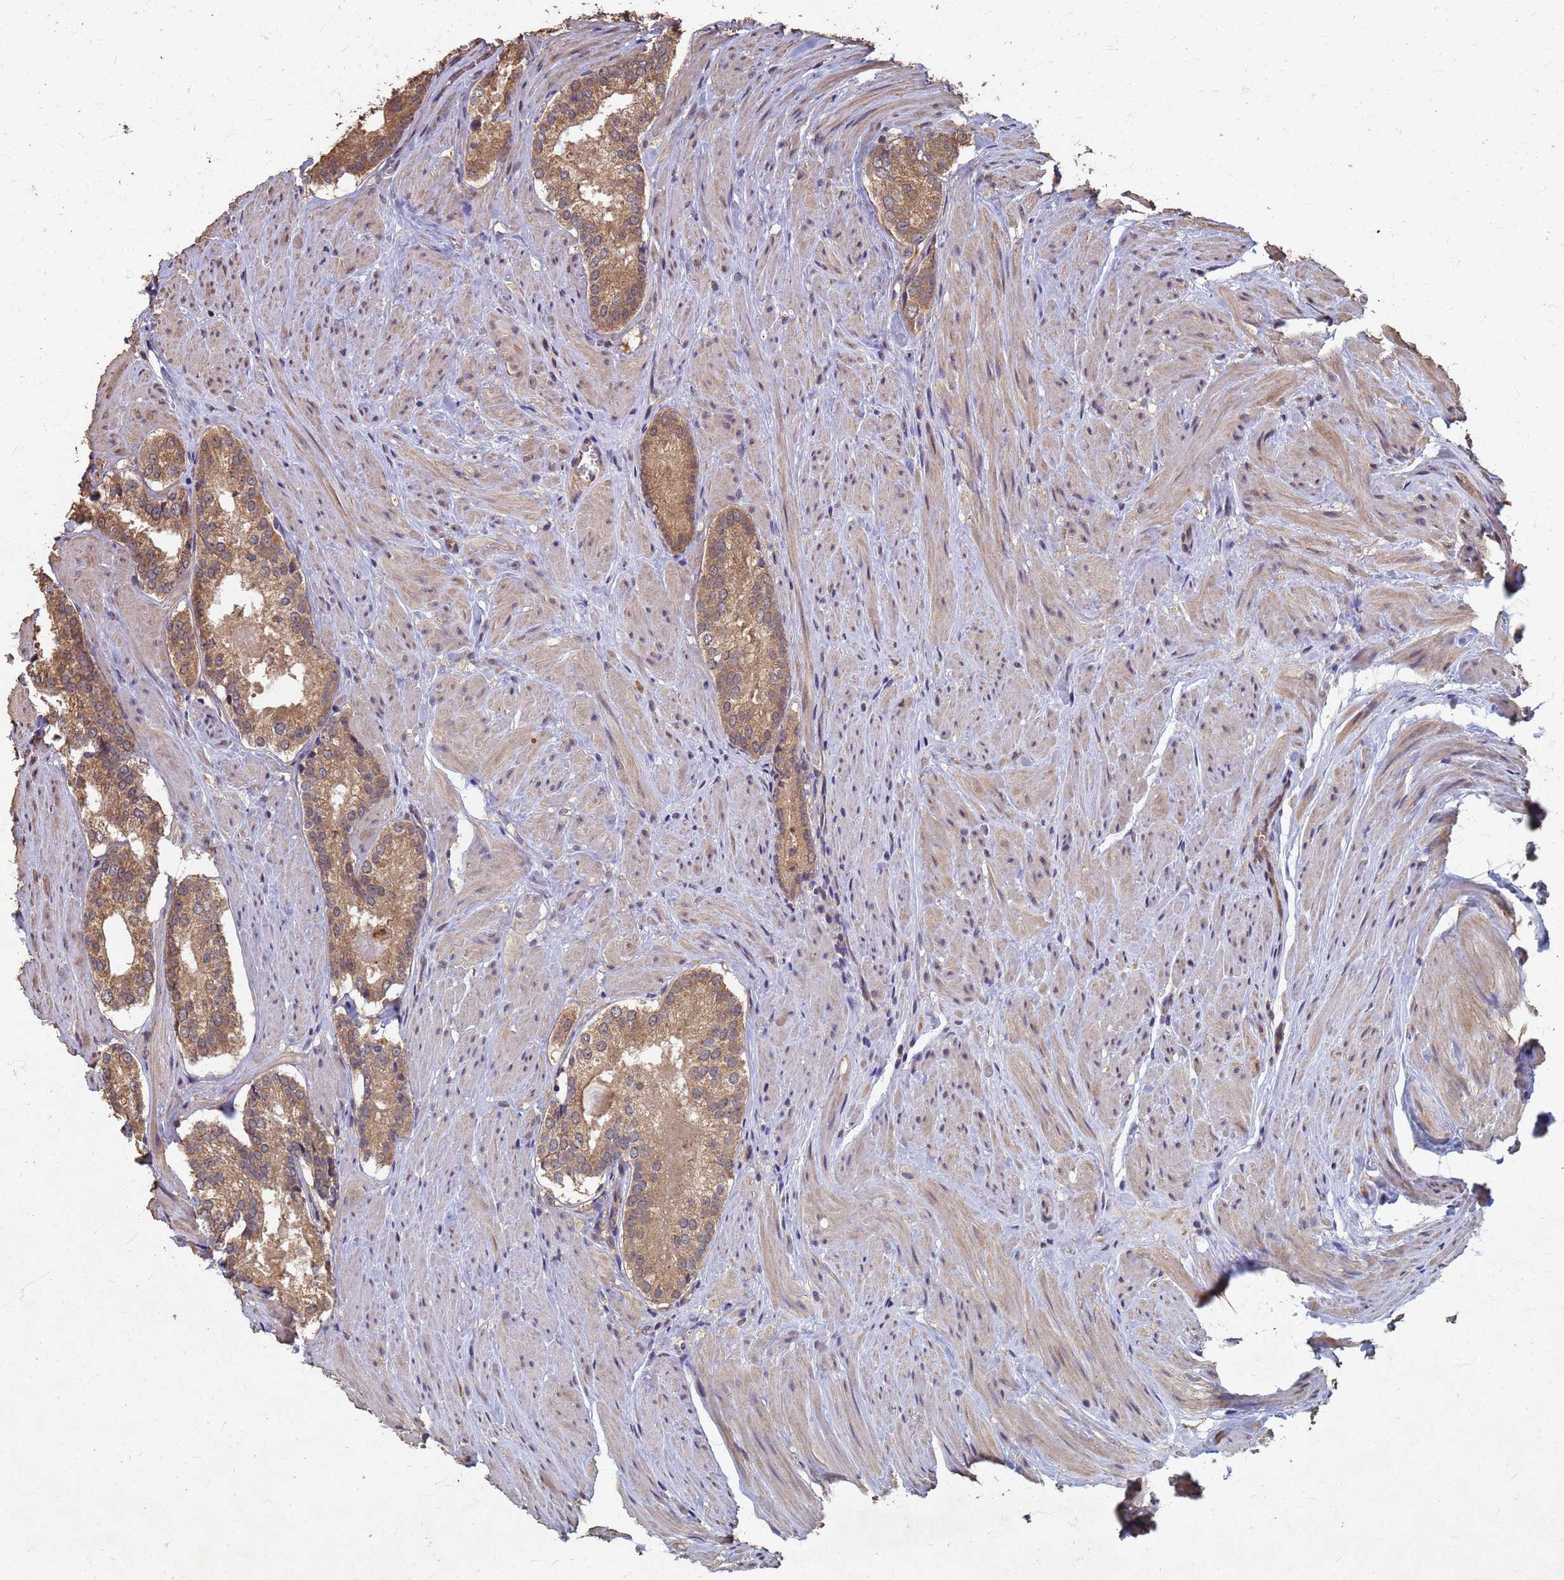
{"staining": {"intensity": "moderate", "quantity": ">75%", "location": "cytoplasmic/membranous"}, "tissue": "prostate cancer", "cell_type": "Tumor cells", "image_type": "cancer", "snomed": [{"axis": "morphology", "description": "Adenocarcinoma, Low grade"}, {"axis": "topography", "description": "Prostate"}], "caption": "A brown stain shows moderate cytoplasmic/membranous positivity of a protein in human prostate low-grade adenocarcinoma tumor cells. (Stains: DAB (3,3'-diaminobenzidine) in brown, nuclei in blue, Microscopy: brightfield microscopy at high magnification).", "gene": "DPH5", "patient": {"sex": "male", "age": 54}}